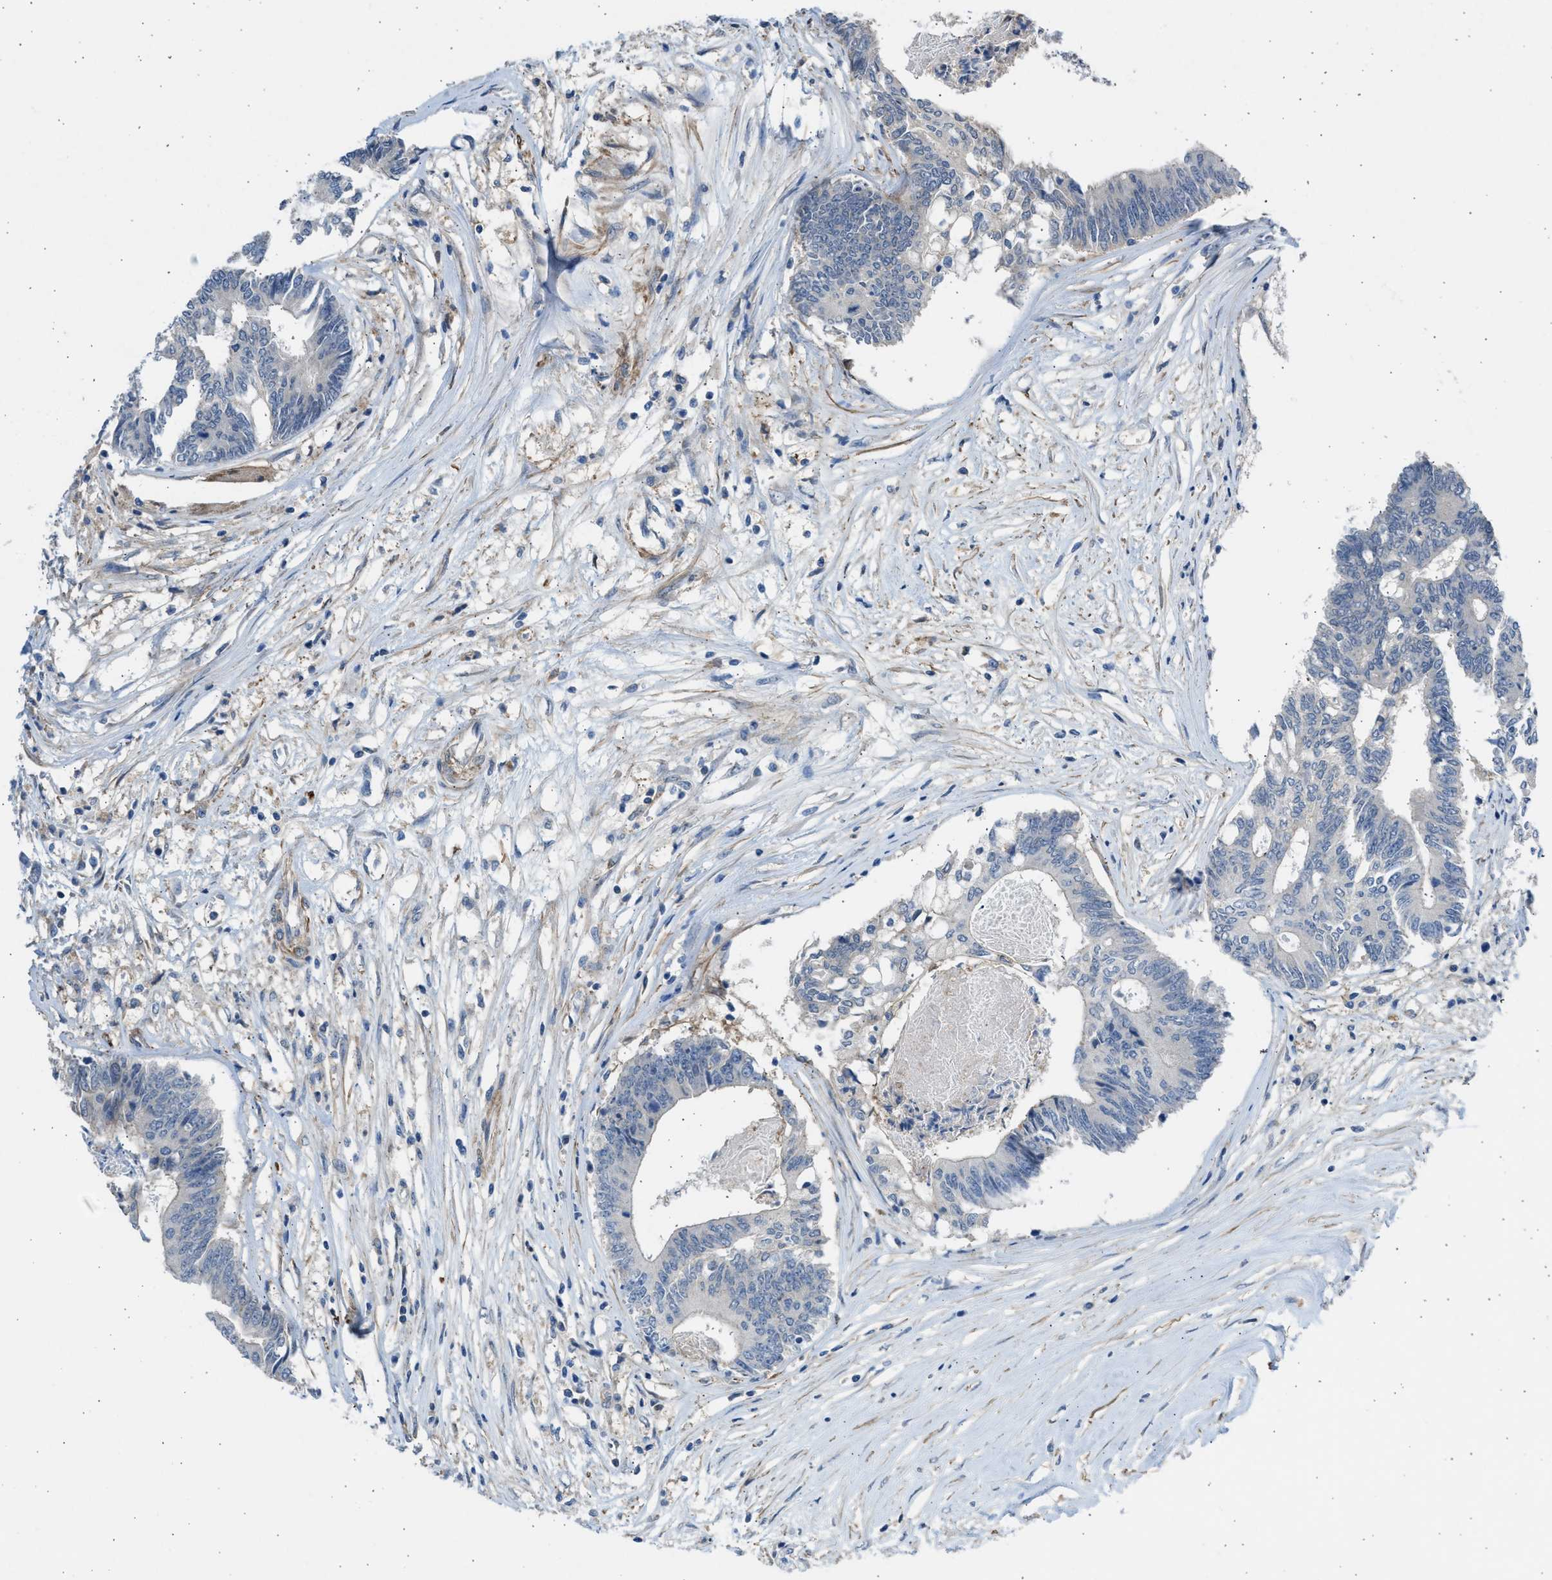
{"staining": {"intensity": "negative", "quantity": "none", "location": "none"}, "tissue": "colorectal cancer", "cell_type": "Tumor cells", "image_type": "cancer", "snomed": [{"axis": "morphology", "description": "Adenocarcinoma, NOS"}, {"axis": "topography", "description": "Rectum"}], "caption": "A high-resolution histopathology image shows immunohistochemistry (IHC) staining of colorectal cancer, which demonstrates no significant positivity in tumor cells.", "gene": "PCNX3", "patient": {"sex": "male", "age": 63}}